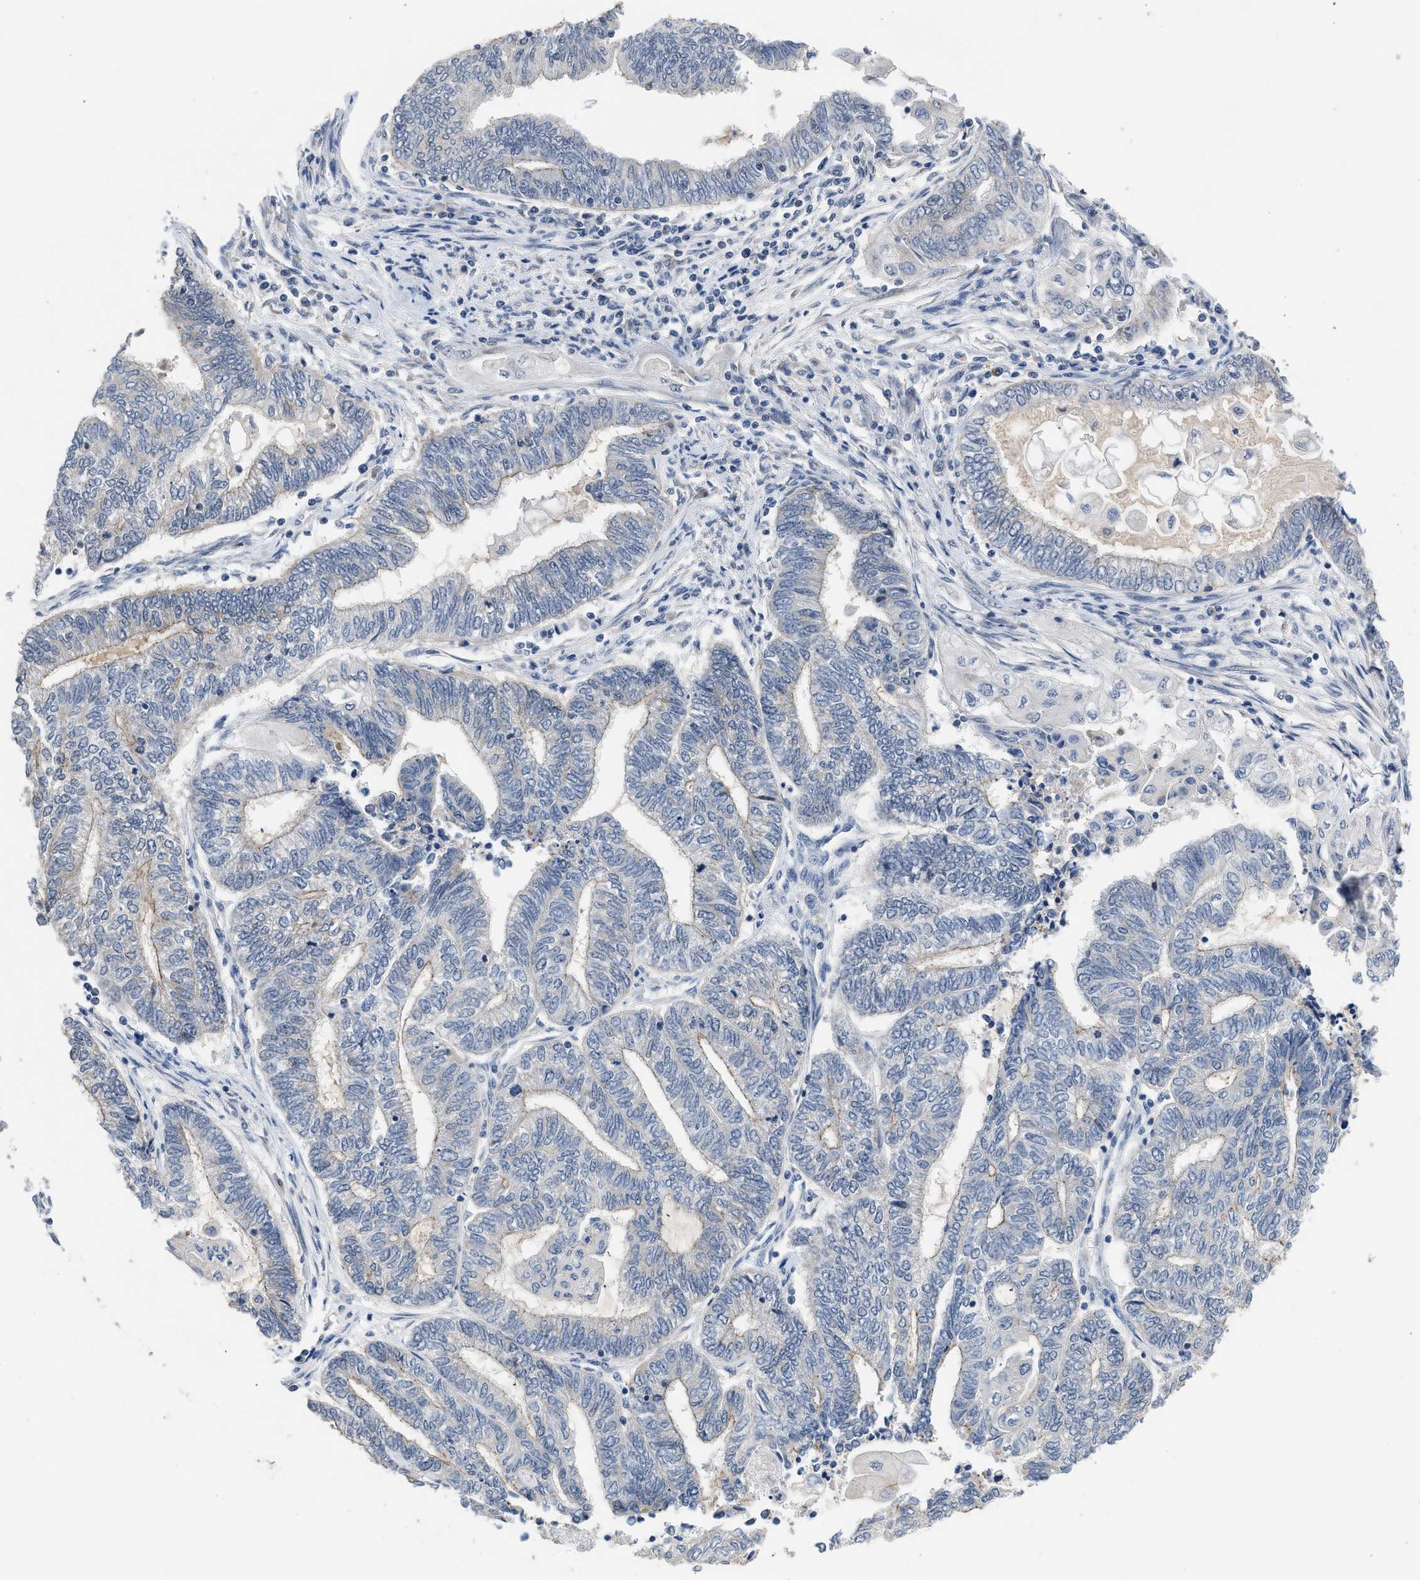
{"staining": {"intensity": "weak", "quantity": "<25%", "location": "cytoplasmic/membranous"}, "tissue": "endometrial cancer", "cell_type": "Tumor cells", "image_type": "cancer", "snomed": [{"axis": "morphology", "description": "Adenocarcinoma, NOS"}, {"axis": "topography", "description": "Uterus"}, {"axis": "topography", "description": "Endometrium"}], "caption": "Endometrial adenocarcinoma was stained to show a protein in brown. There is no significant expression in tumor cells.", "gene": "CSF3R", "patient": {"sex": "female", "age": 70}}